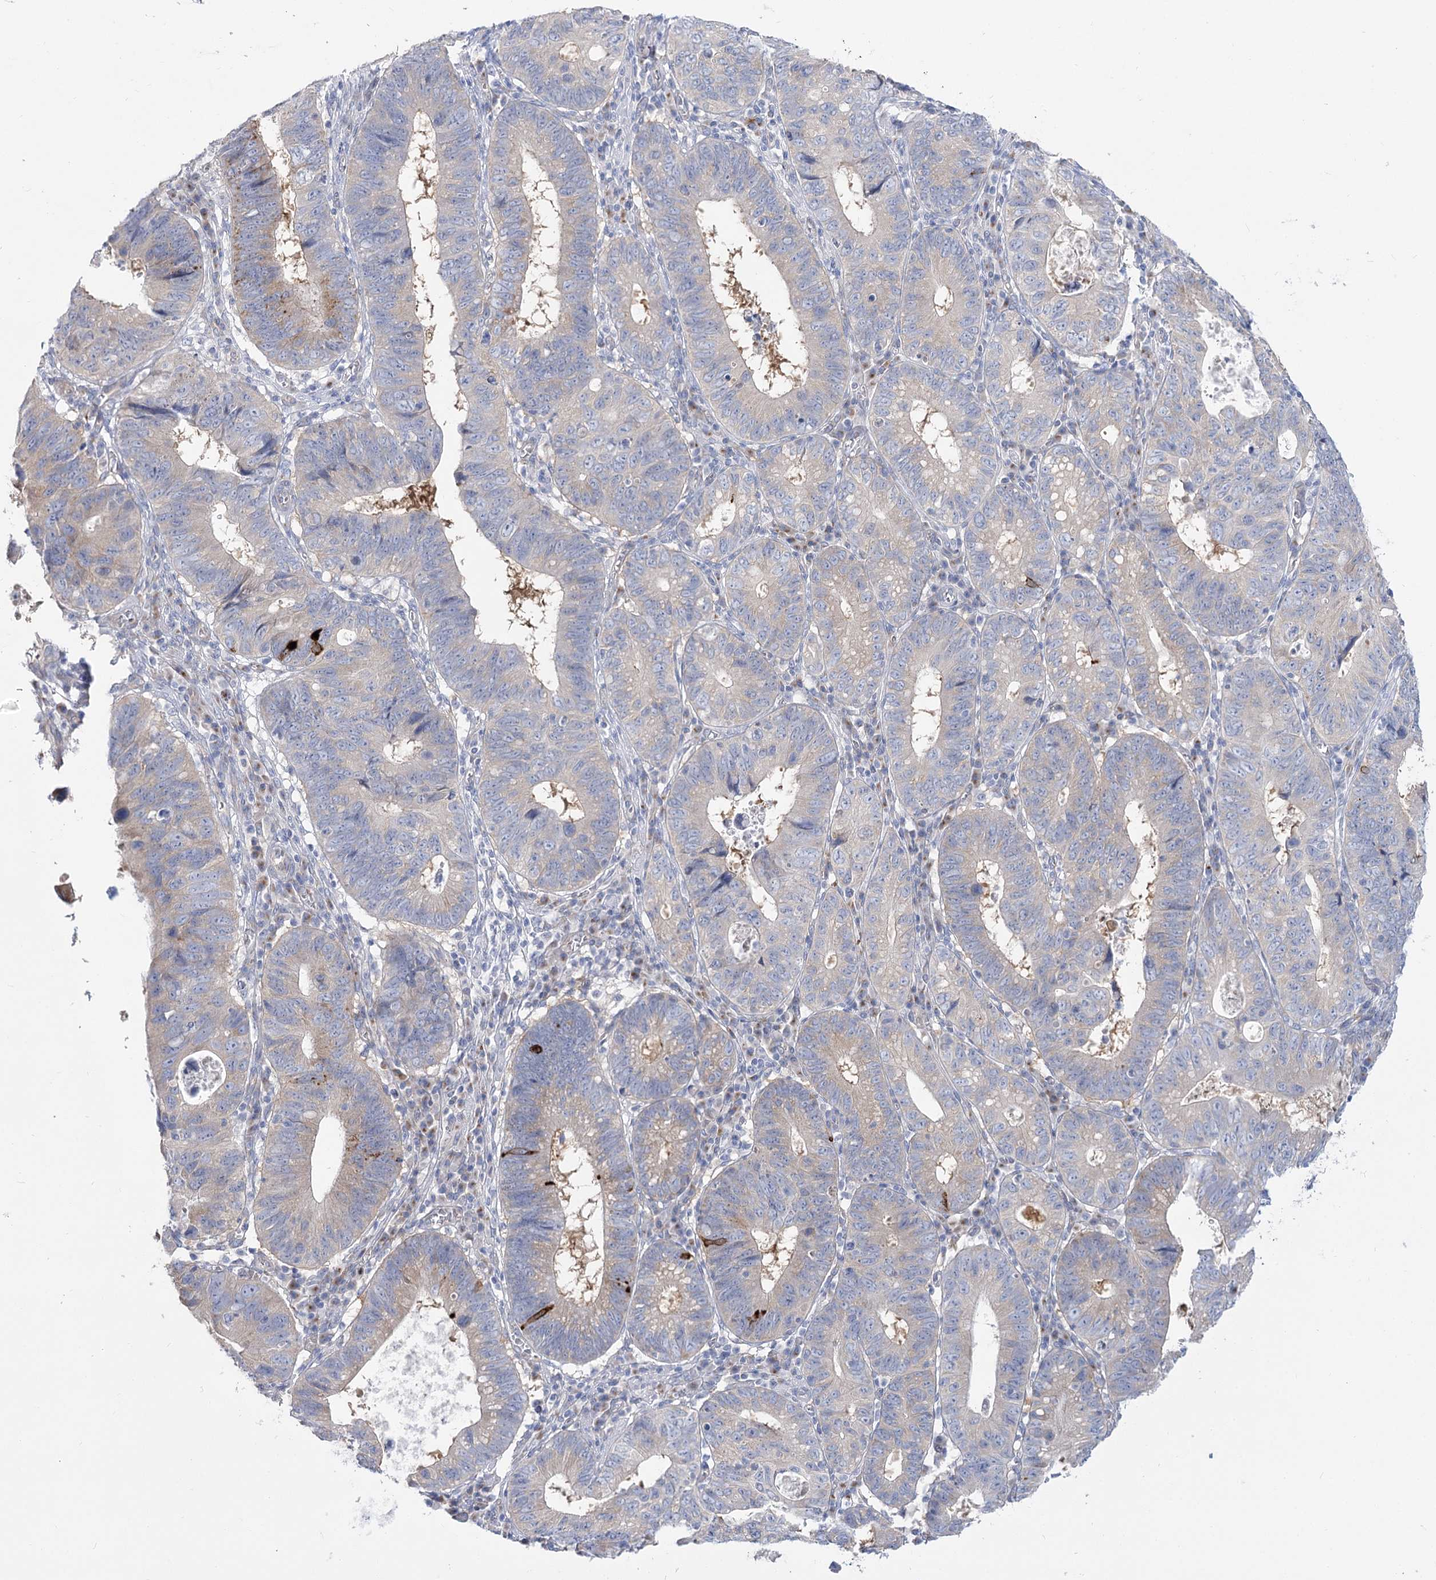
{"staining": {"intensity": "negative", "quantity": "none", "location": "none"}, "tissue": "stomach cancer", "cell_type": "Tumor cells", "image_type": "cancer", "snomed": [{"axis": "morphology", "description": "Adenocarcinoma, NOS"}, {"axis": "topography", "description": "Stomach"}], "caption": "This is a photomicrograph of immunohistochemistry staining of stomach adenocarcinoma, which shows no staining in tumor cells.", "gene": "SUOX", "patient": {"sex": "male", "age": 59}}